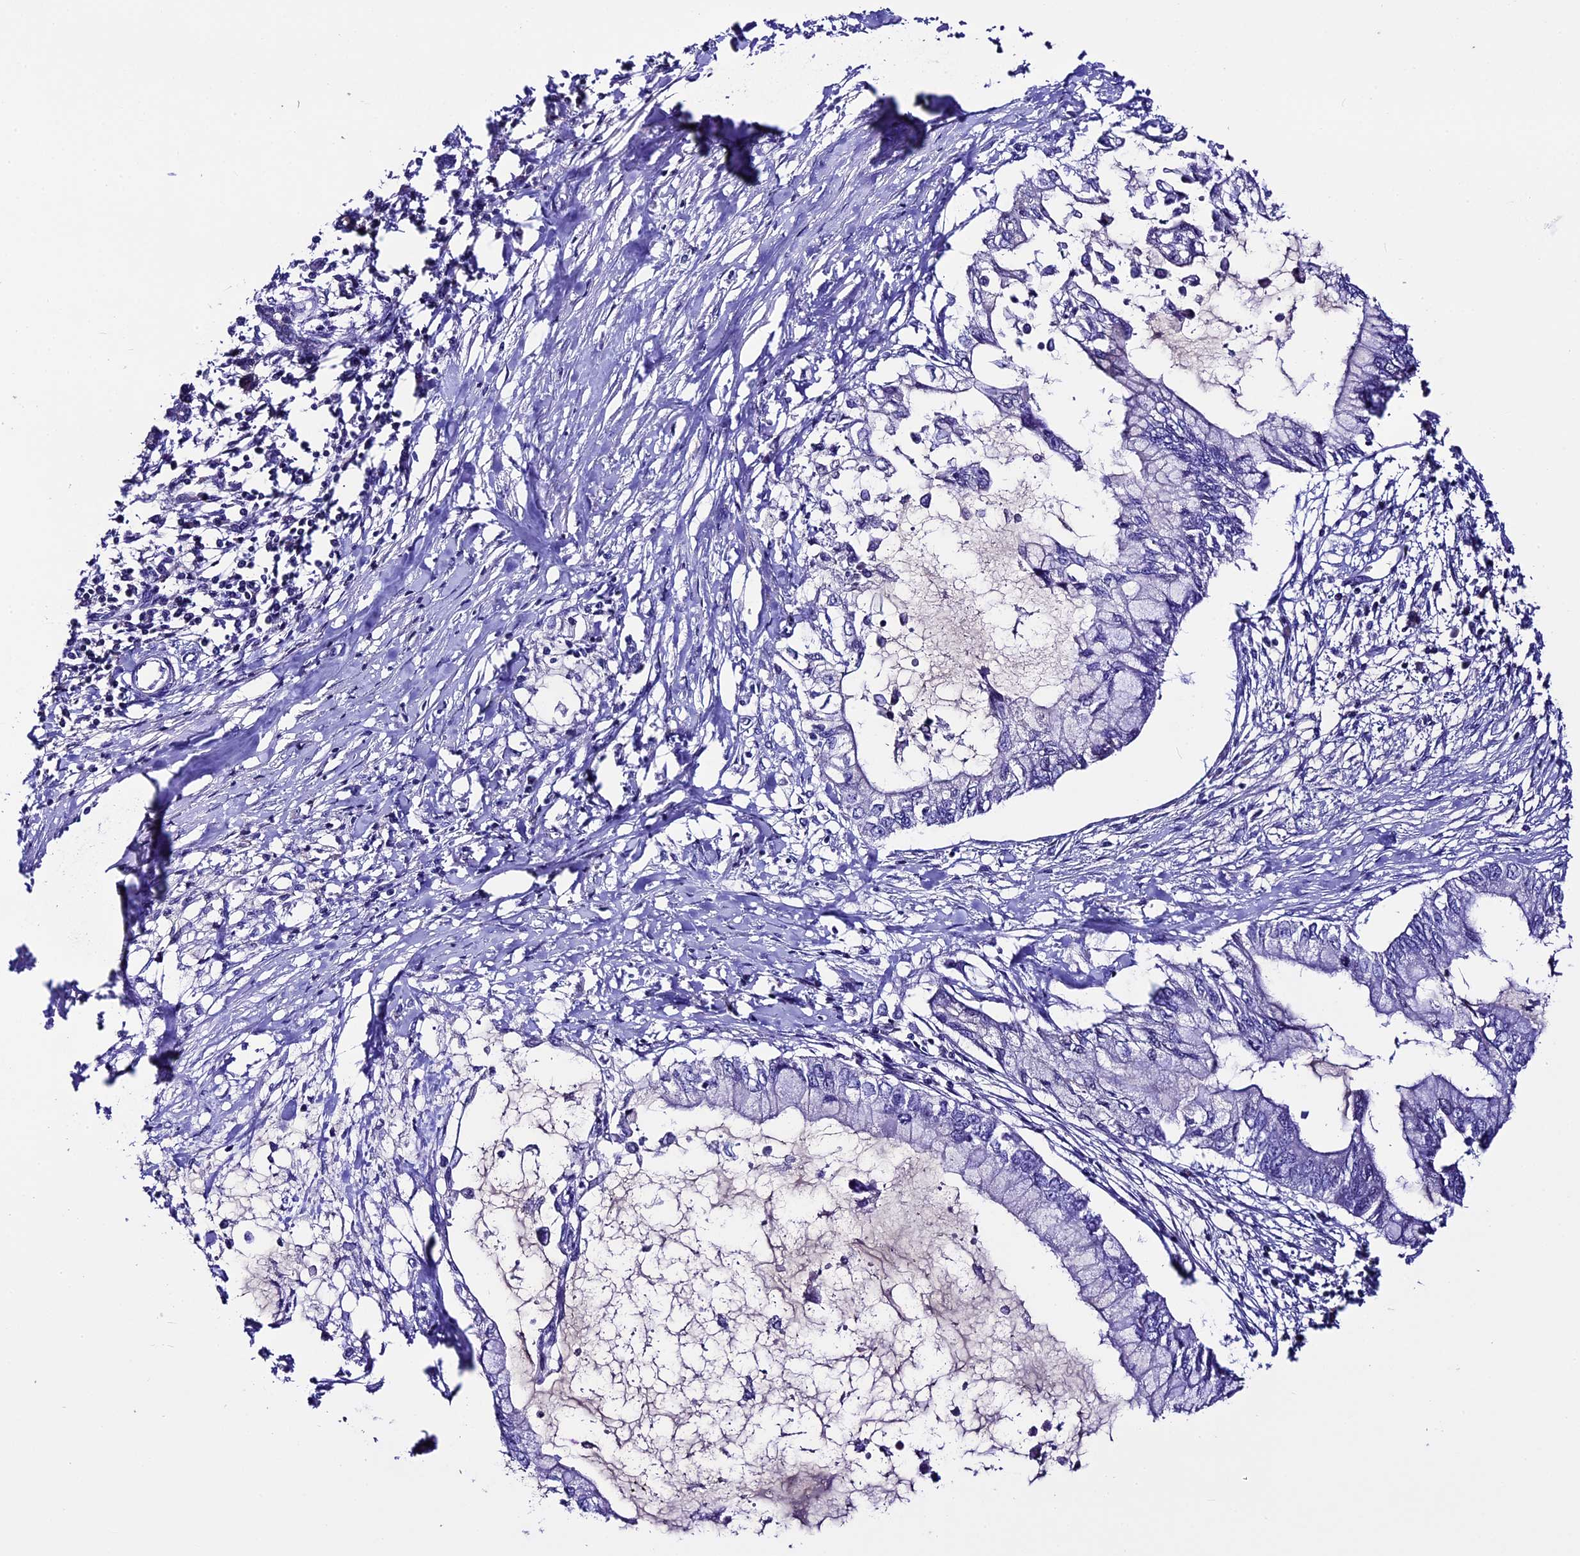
{"staining": {"intensity": "negative", "quantity": "none", "location": "none"}, "tissue": "pancreatic cancer", "cell_type": "Tumor cells", "image_type": "cancer", "snomed": [{"axis": "morphology", "description": "Adenocarcinoma, NOS"}, {"axis": "topography", "description": "Pancreas"}], "caption": "DAB (3,3'-diaminobenzidine) immunohistochemical staining of adenocarcinoma (pancreatic) reveals no significant positivity in tumor cells. (DAB immunohistochemistry visualized using brightfield microscopy, high magnification).", "gene": "TCP11L2", "patient": {"sex": "male", "age": 48}}